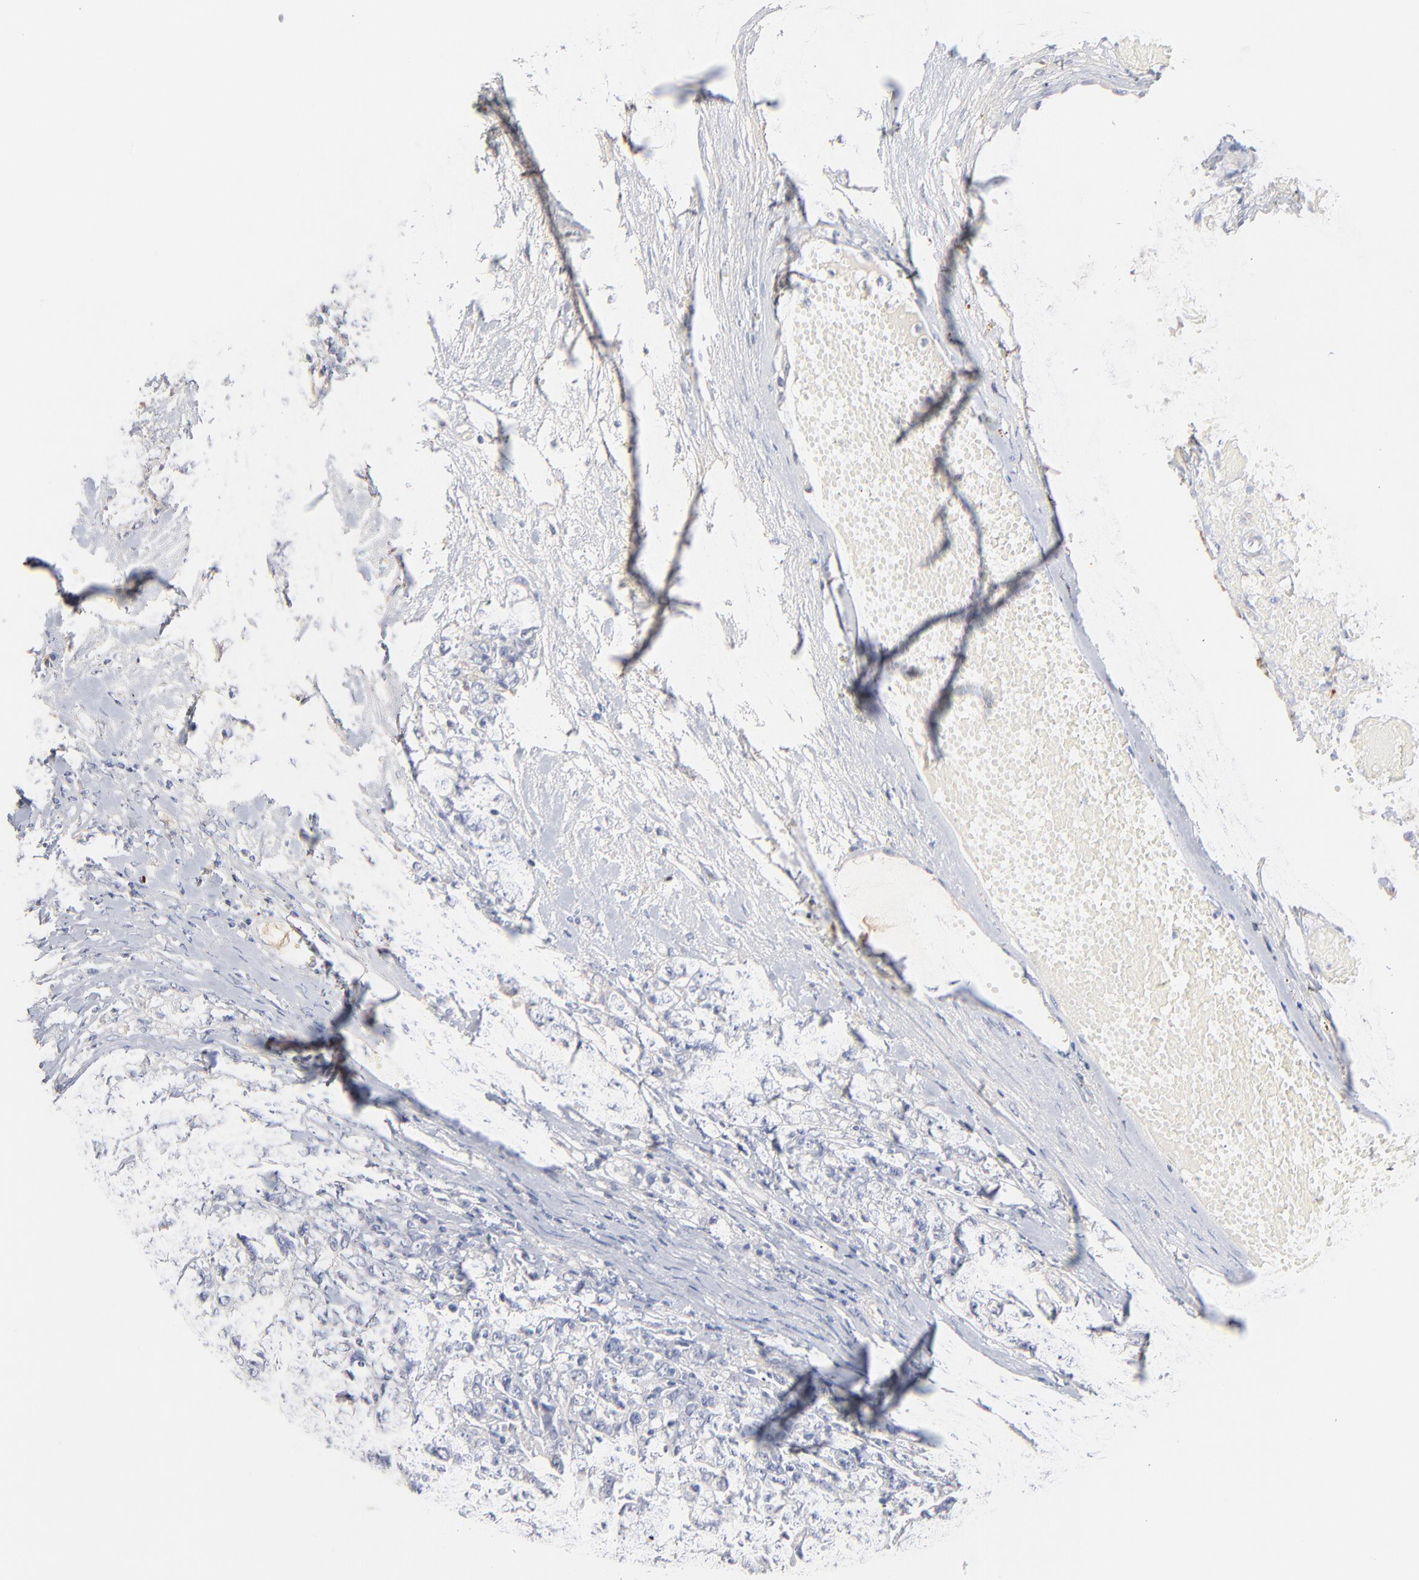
{"staining": {"intensity": "negative", "quantity": "none", "location": "none"}, "tissue": "ovarian cancer", "cell_type": "Tumor cells", "image_type": "cancer", "snomed": [{"axis": "morphology", "description": "Cystadenocarcinoma, serous, NOS"}, {"axis": "topography", "description": "Ovary"}], "caption": "IHC of human serous cystadenocarcinoma (ovarian) demonstrates no staining in tumor cells.", "gene": "F12", "patient": {"sex": "female", "age": 71}}